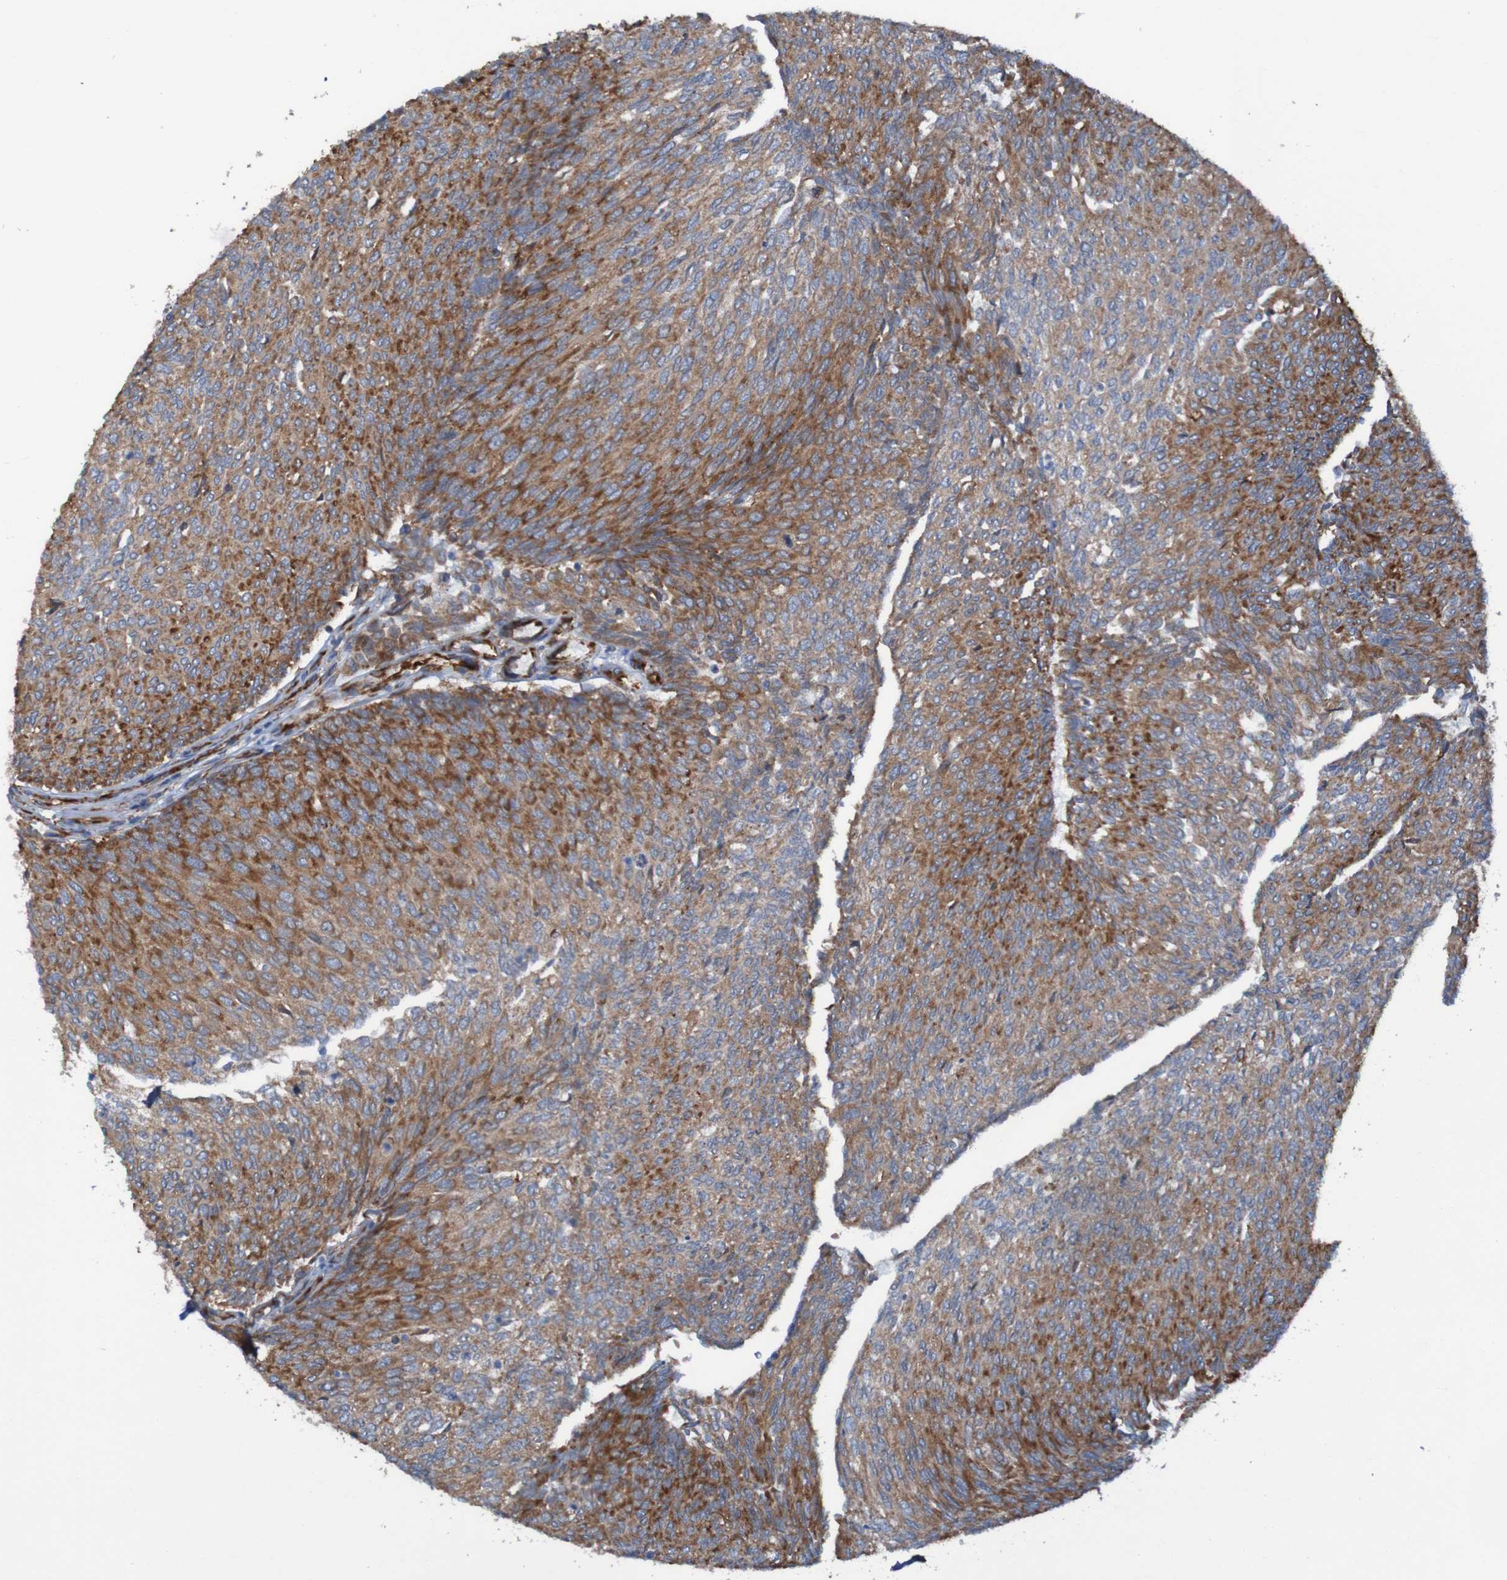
{"staining": {"intensity": "moderate", "quantity": ">75%", "location": "cytoplasmic/membranous"}, "tissue": "urothelial cancer", "cell_type": "Tumor cells", "image_type": "cancer", "snomed": [{"axis": "morphology", "description": "Urothelial carcinoma, Low grade"}, {"axis": "topography", "description": "Urinary bladder"}], "caption": "Low-grade urothelial carcinoma stained with immunohistochemistry (IHC) demonstrates moderate cytoplasmic/membranous staining in approximately >75% of tumor cells.", "gene": "RPL10", "patient": {"sex": "female", "age": 79}}